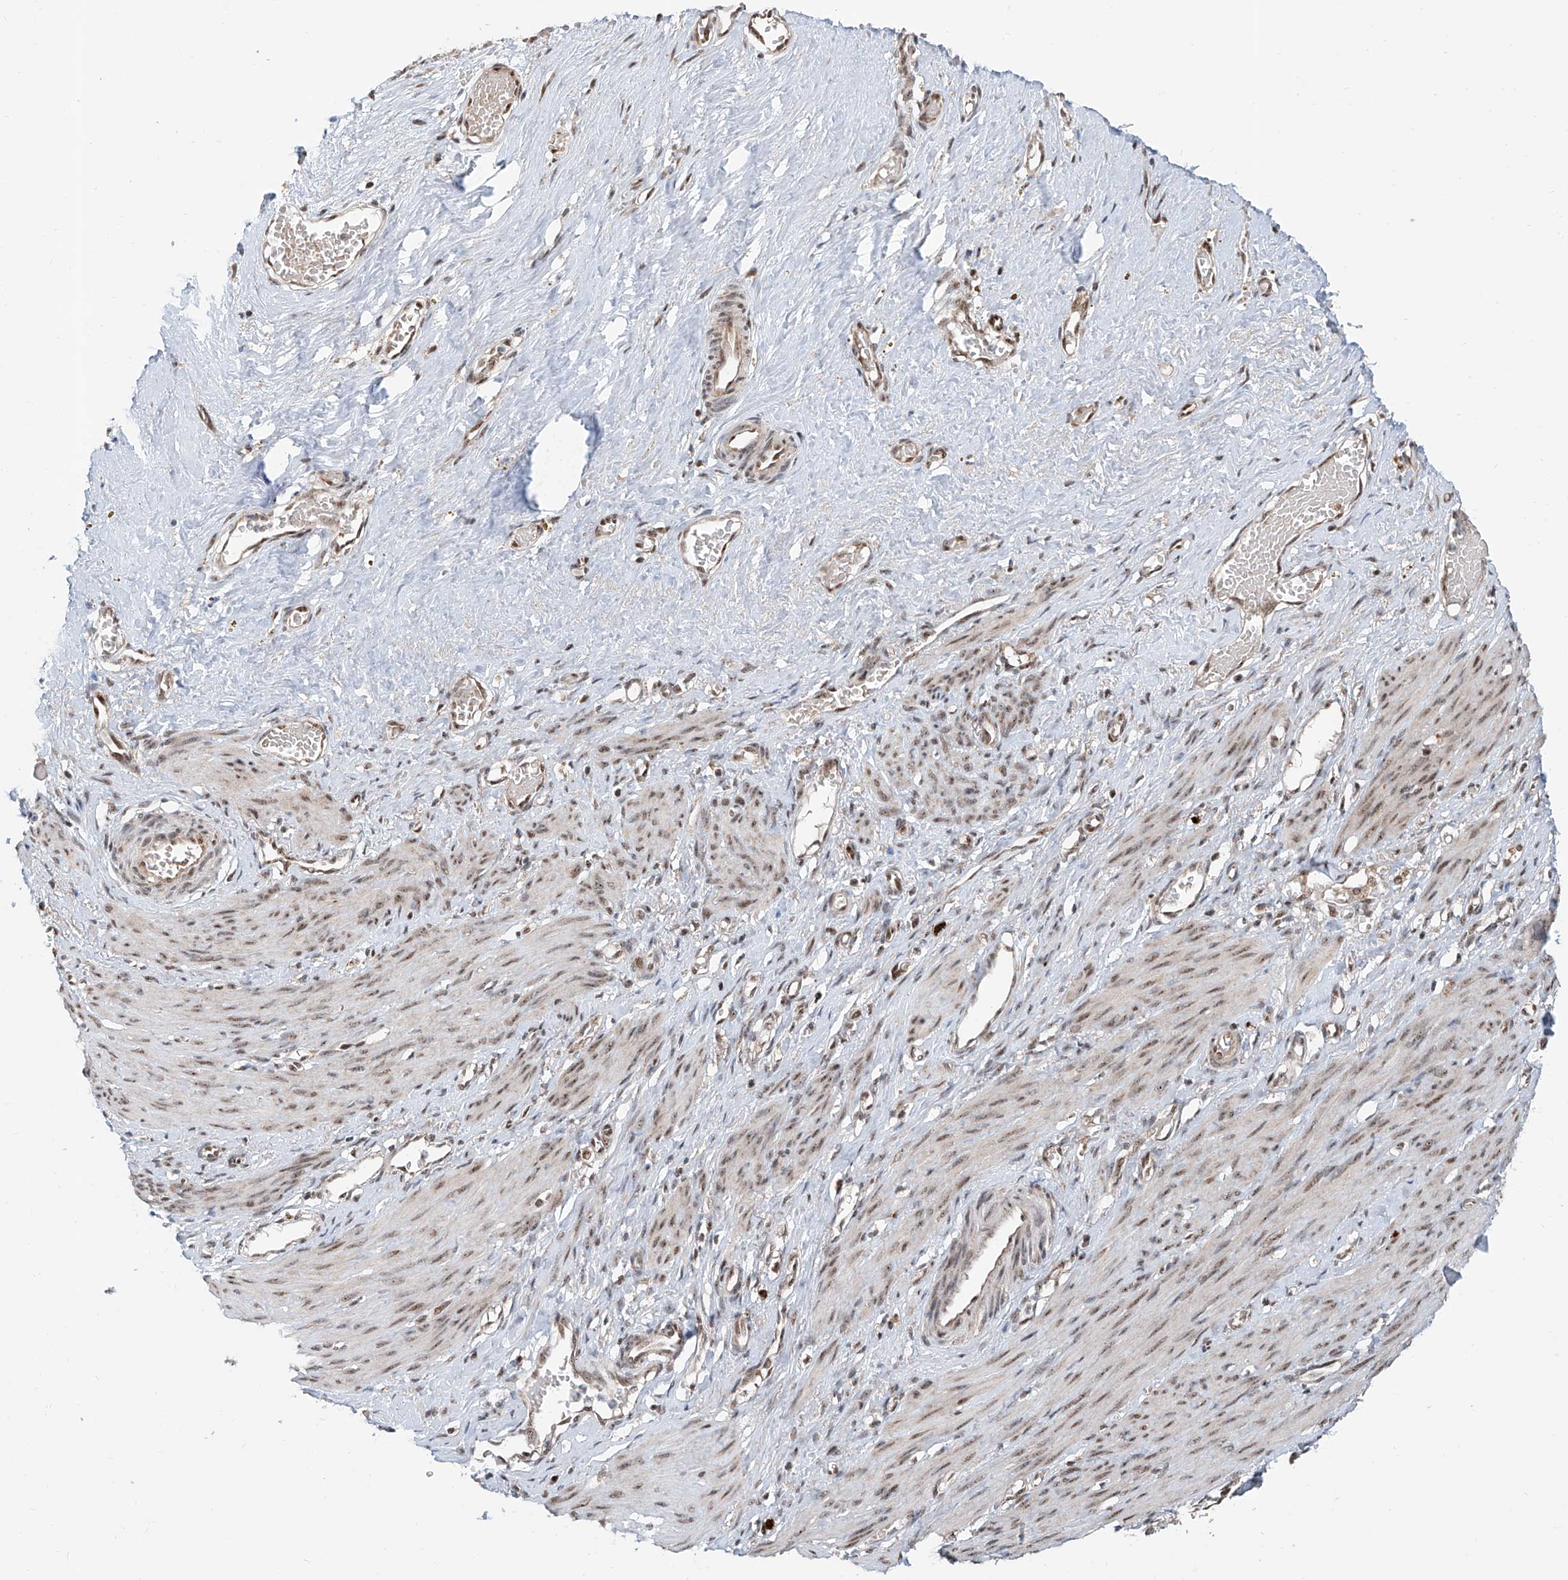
{"staining": {"intensity": "moderate", "quantity": ">75%", "location": "nuclear"}, "tissue": "smooth muscle", "cell_type": "Smooth muscle cells", "image_type": "normal", "snomed": [{"axis": "morphology", "description": "Normal tissue, NOS"}, {"axis": "topography", "description": "Endometrium"}], "caption": "Immunohistochemical staining of normal human smooth muscle displays >75% levels of moderate nuclear protein positivity in about >75% of smooth muscle cells. (DAB = brown stain, brightfield microscopy at high magnification).", "gene": "SDE2", "patient": {"sex": "female", "age": 33}}